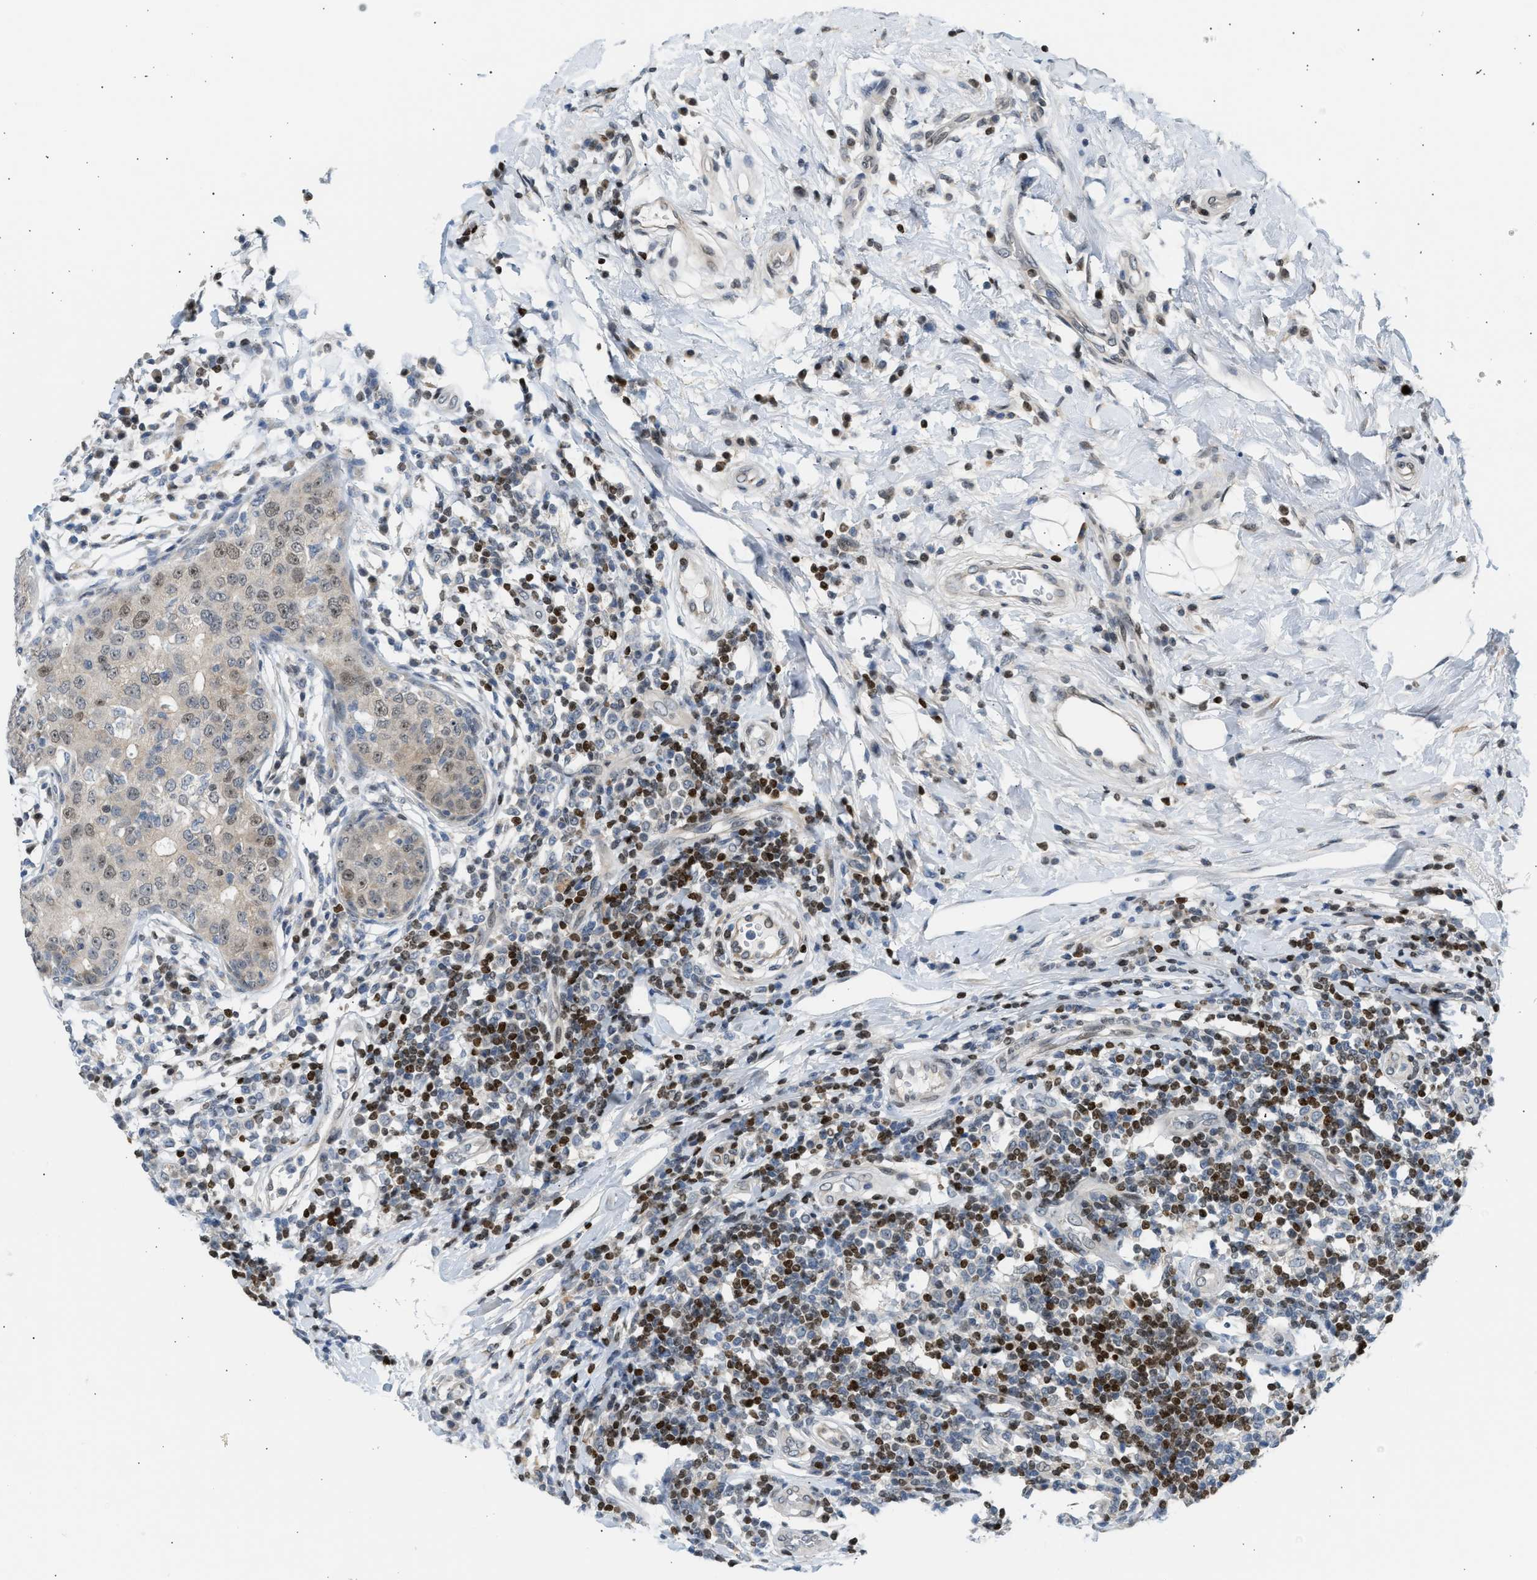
{"staining": {"intensity": "weak", "quantity": "<25%", "location": "nuclear"}, "tissue": "breast cancer", "cell_type": "Tumor cells", "image_type": "cancer", "snomed": [{"axis": "morphology", "description": "Duct carcinoma"}, {"axis": "topography", "description": "Breast"}], "caption": "Tumor cells show no significant protein positivity in breast cancer (invasive ductal carcinoma).", "gene": "NPS", "patient": {"sex": "female", "age": 27}}